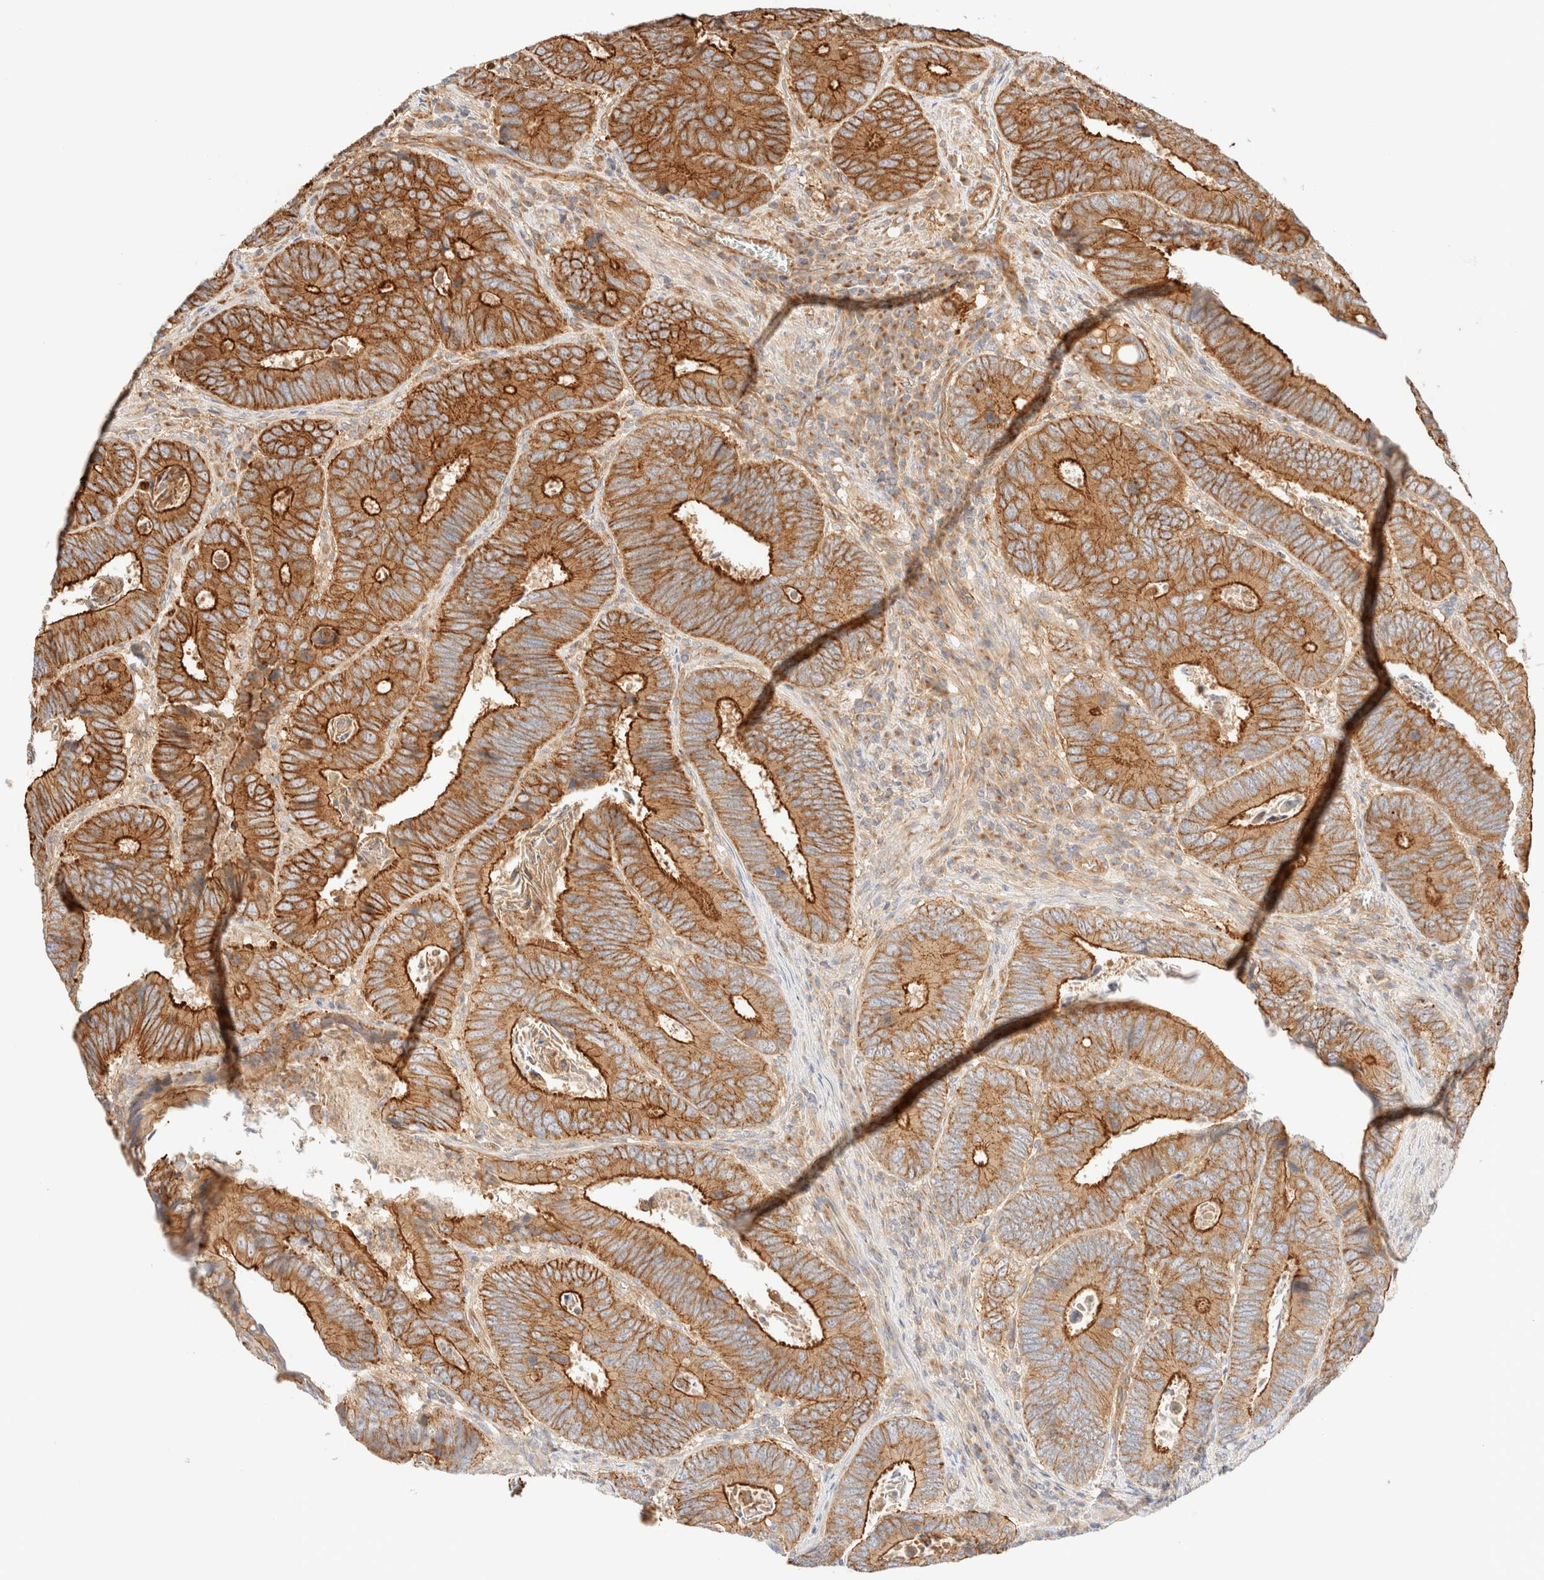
{"staining": {"intensity": "moderate", "quantity": ">75%", "location": "cytoplasmic/membranous"}, "tissue": "colorectal cancer", "cell_type": "Tumor cells", "image_type": "cancer", "snomed": [{"axis": "morphology", "description": "Adenocarcinoma, NOS"}, {"axis": "topography", "description": "Colon"}], "caption": "Immunohistochemistry (IHC) of human colorectal adenocarcinoma shows medium levels of moderate cytoplasmic/membranous expression in about >75% of tumor cells.", "gene": "MYO10", "patient": {"sex": "male", "age": 72}}